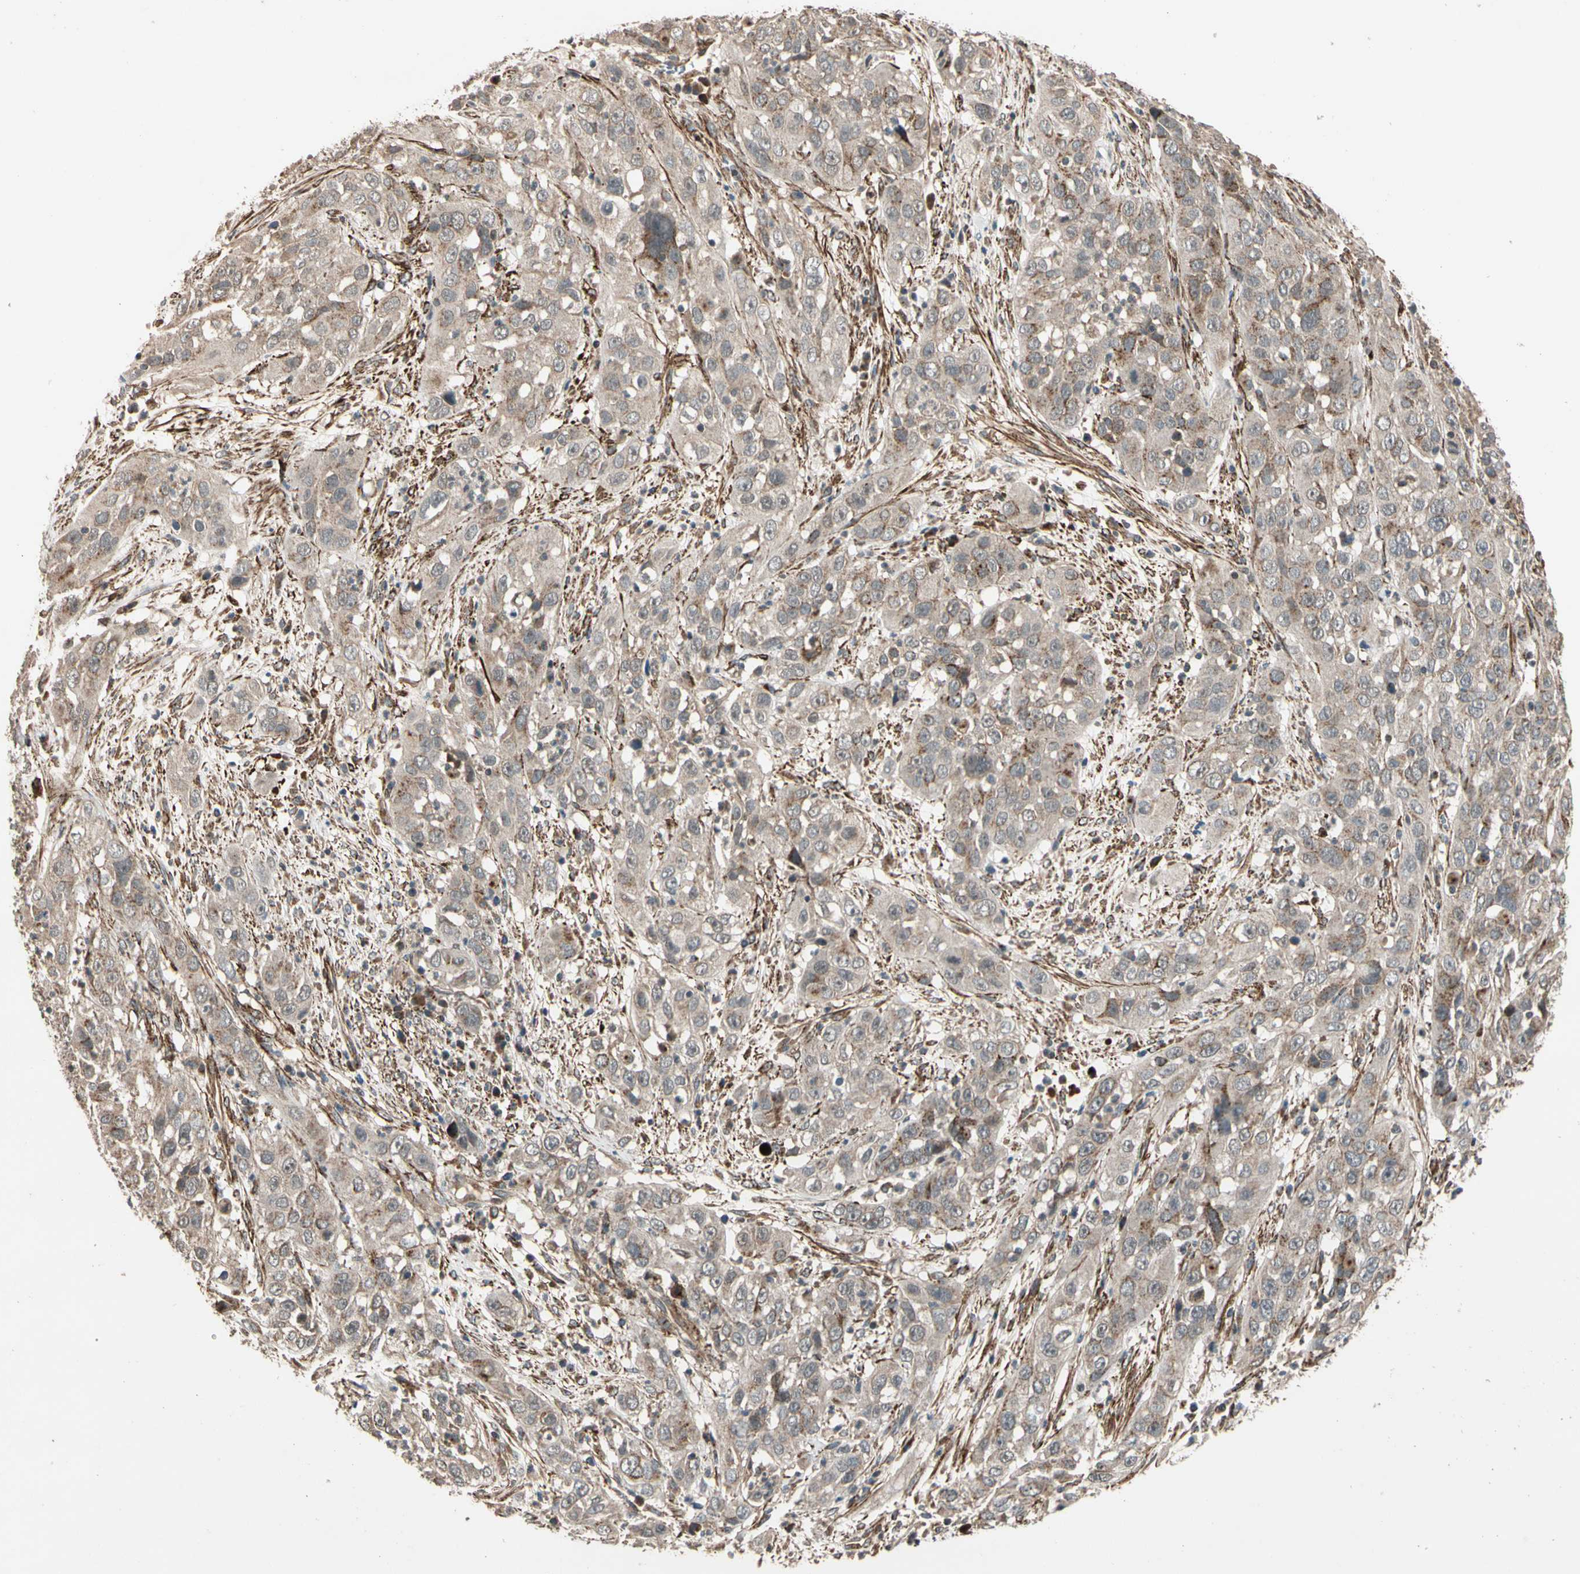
{"staining": {"intensity": "moderate", "quantity": "25%-75%", "location": "cytoplasmic/membranous"}, "tissue": "cervical cancer", "cell_type": "Tumor cells", "image_type": "cancer", "snomed": [{"axis": "morphology", "description": "Squamous cell carcinoma, NOS"}, {"axis": "topography", "description": "Cervix"}], "caption": "Cervical cancer (squamous cell carcinoma) was stained to show a protein in brown. There is medium levels of moderate cytoplasmic/membranous positivity in about 25%-75% of tumor cells. The staining was performed using DAB (3,3'-diaminobenzidine), with brown indicating positive protein expression. Nuclei are stained blue with hematoxylin.", "gene": "GCK", "patient": {"sex": "female", "age": 32}}